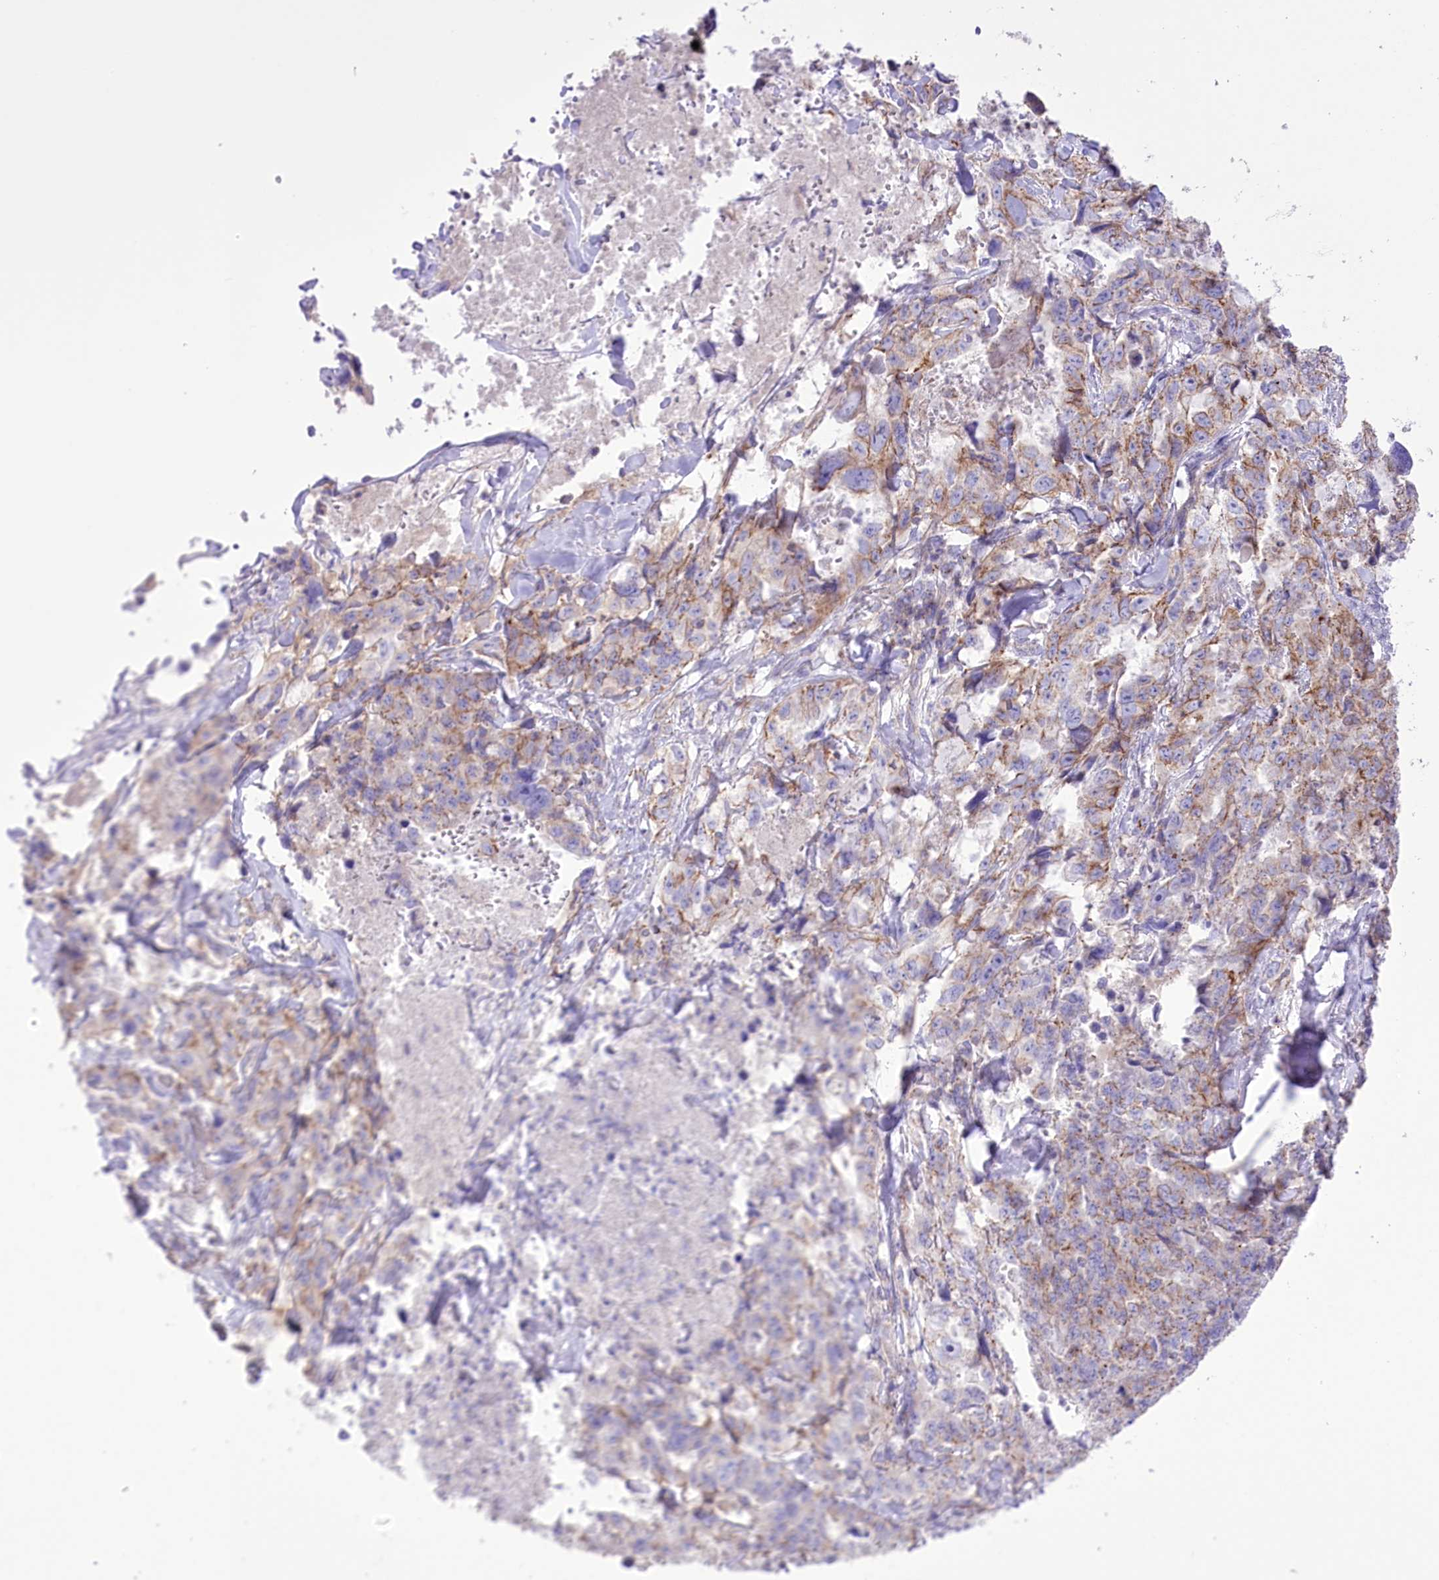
{"staining": {"intensity": "moderate", "quantity": "25%-75%", "location": "cytoplasmic/membranous"}, "tissue": "lung cancer", "cell_type": "Tumor cells", "image_type": "cancer", "snomed": [{"axis": "morphology", "description": "Adenocarcinoma, NOS"}, {"axis": "topography", "description": "Lung"}], "caption": "Lung adenocarcinoma stained with a brown dye reveals moderate cytoplasmic/membranous positive staining in approximately 25%-75% of tumor cells.", "gene": "FAM216A", "patient": {"sex": "female", "age": 51}}